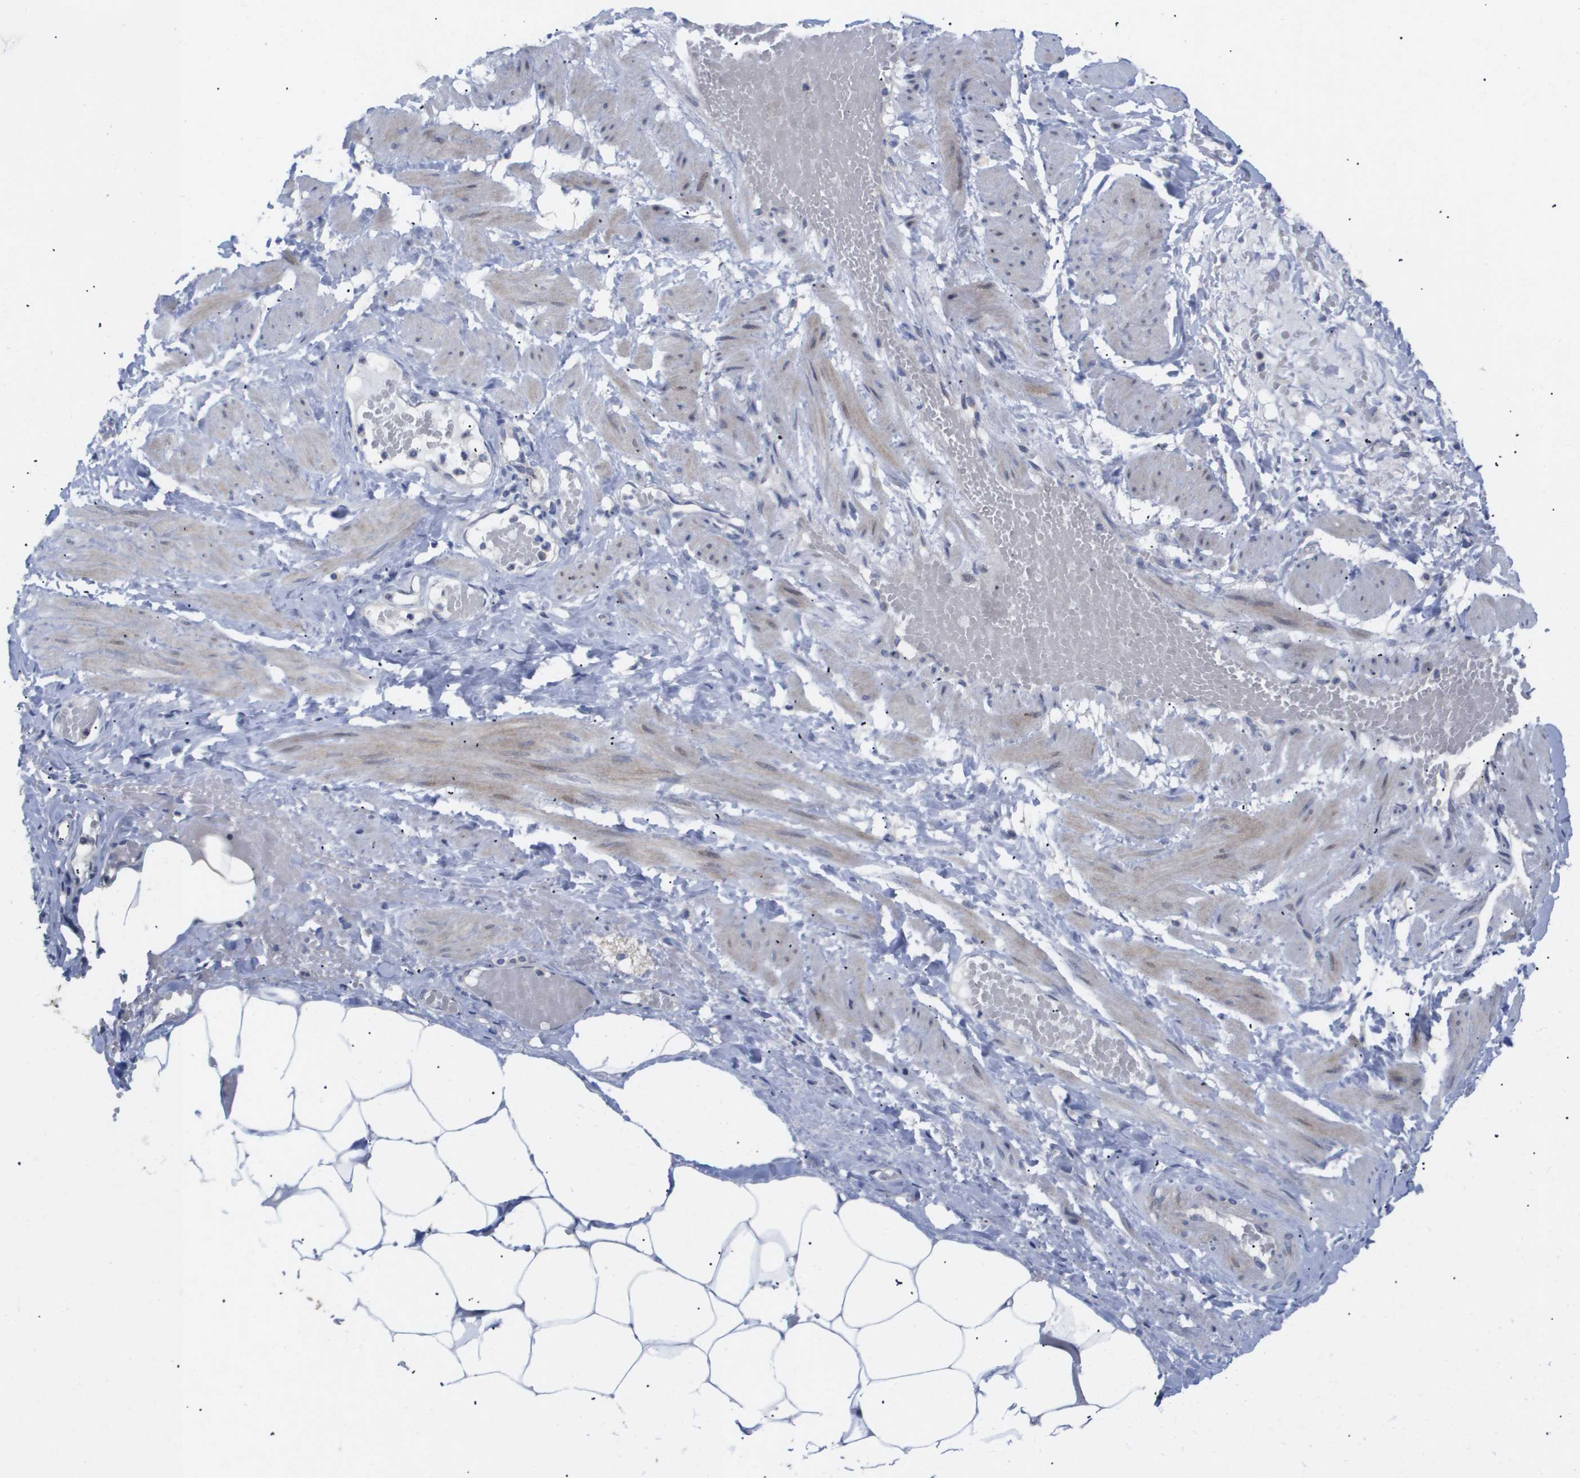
{"staining": {"intensity": "negative", "quantity": "none", "location": "none"}, "tissue": "adipose tissue", "cell_type": "Adipocytes", "image_type": "normal", "snomed": [{"axis": "morphology", "description": "Normal tissue, NOS"}, {"axis": "topography", "description": "Soft tissue"}, {"axis": "topography", "description": "Vascular tissue"}], "caption": "DAB immunohistochemical staining of unremarkable human adipose tissue reveals no significant positivity in adipocytes.", "gene": "CAV3", "patient": {"sex": "female", "age": 35}}